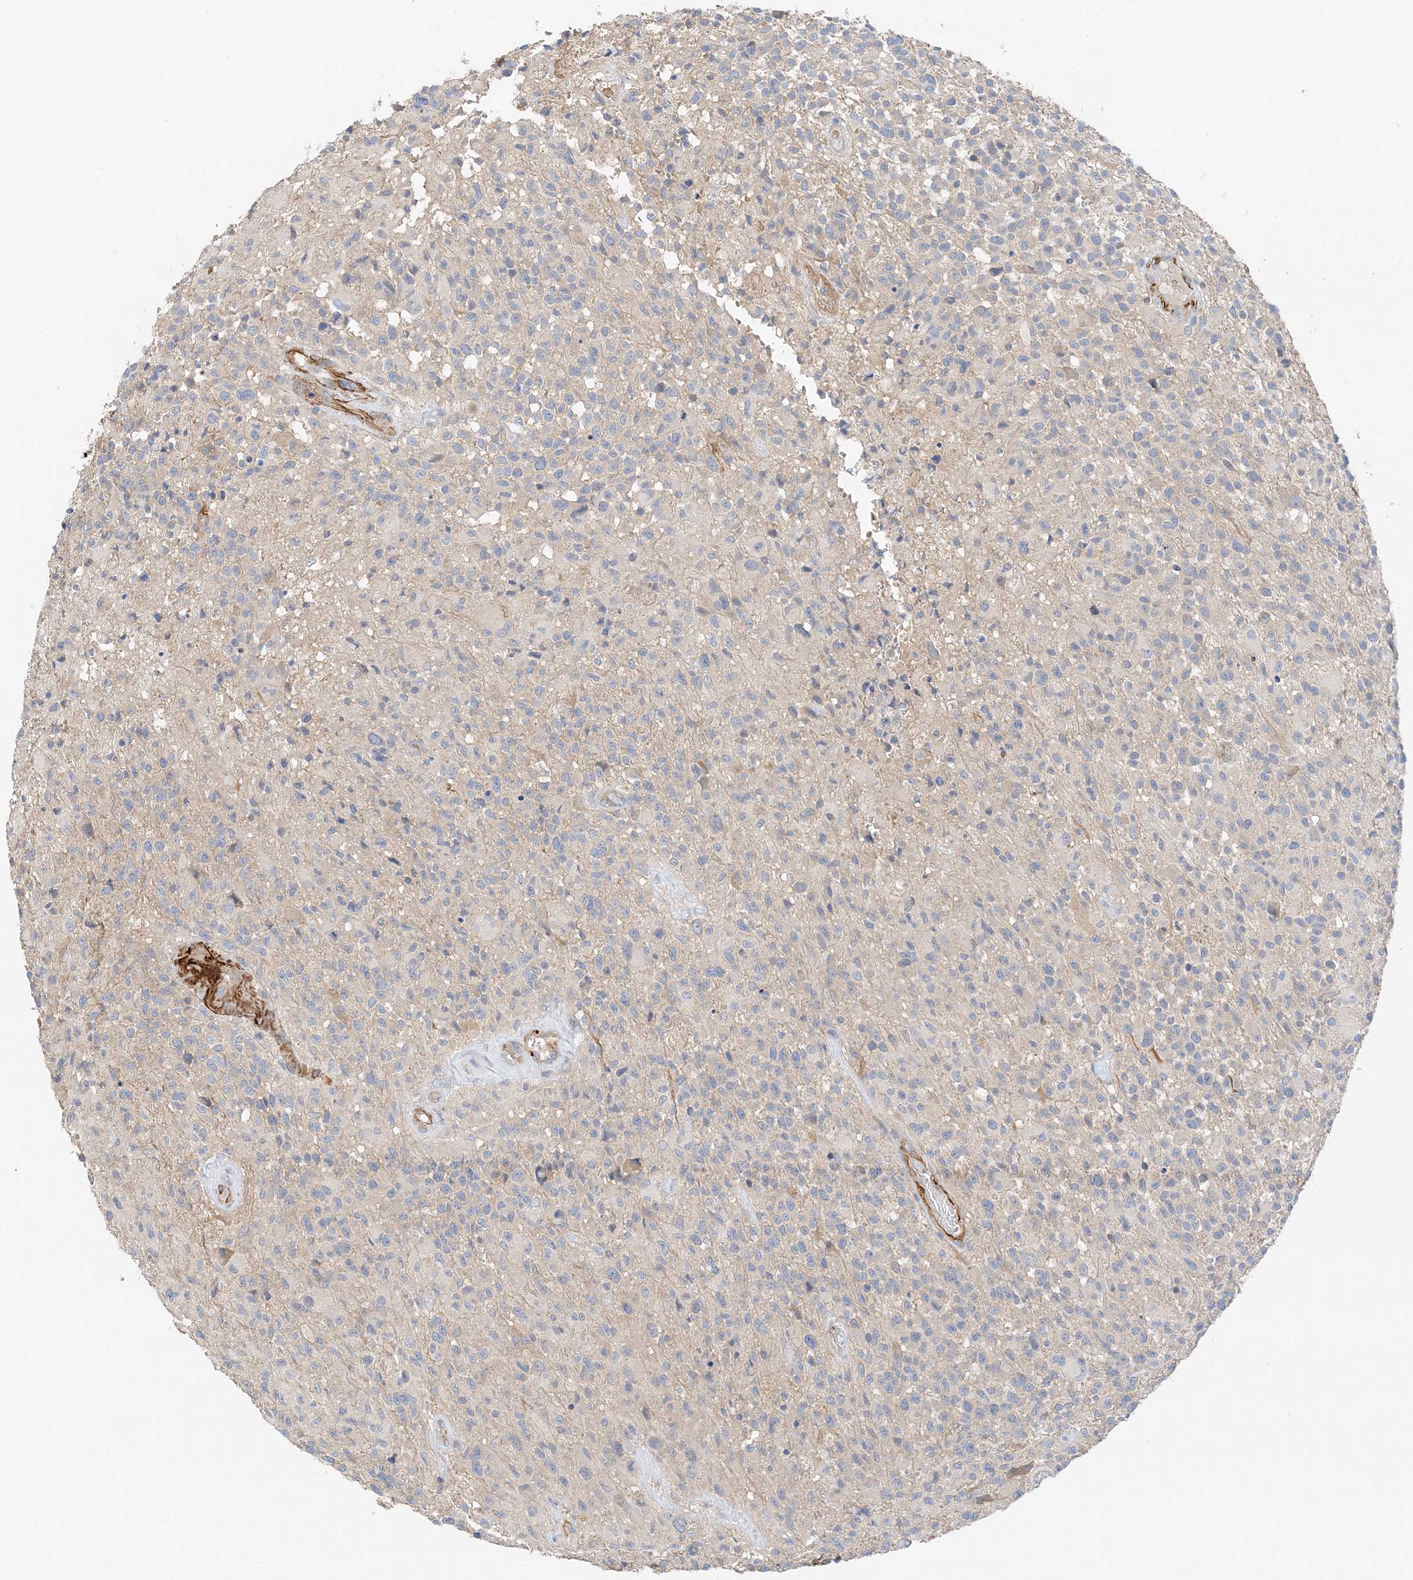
{"staining": {"intensity": "negative", "quantity": "none", "location": "none"}, "tissue": "glioma", "cell_type": "Tumor cells", "image_type": "cancer", "snomed": [{"axis": "morphology", "description": "Glioma, malignant, High grade"}, {"axis": "morphology", "description": "Glioblastoma, NOS"}, {"axis": "topography", "description": "Brain"}], "caption": "Protein analysis of glioma demonstrates no significant positivity in tumor cells.", "gene": "KIFBP", "patient": {"sex": "male", "age": 60}}